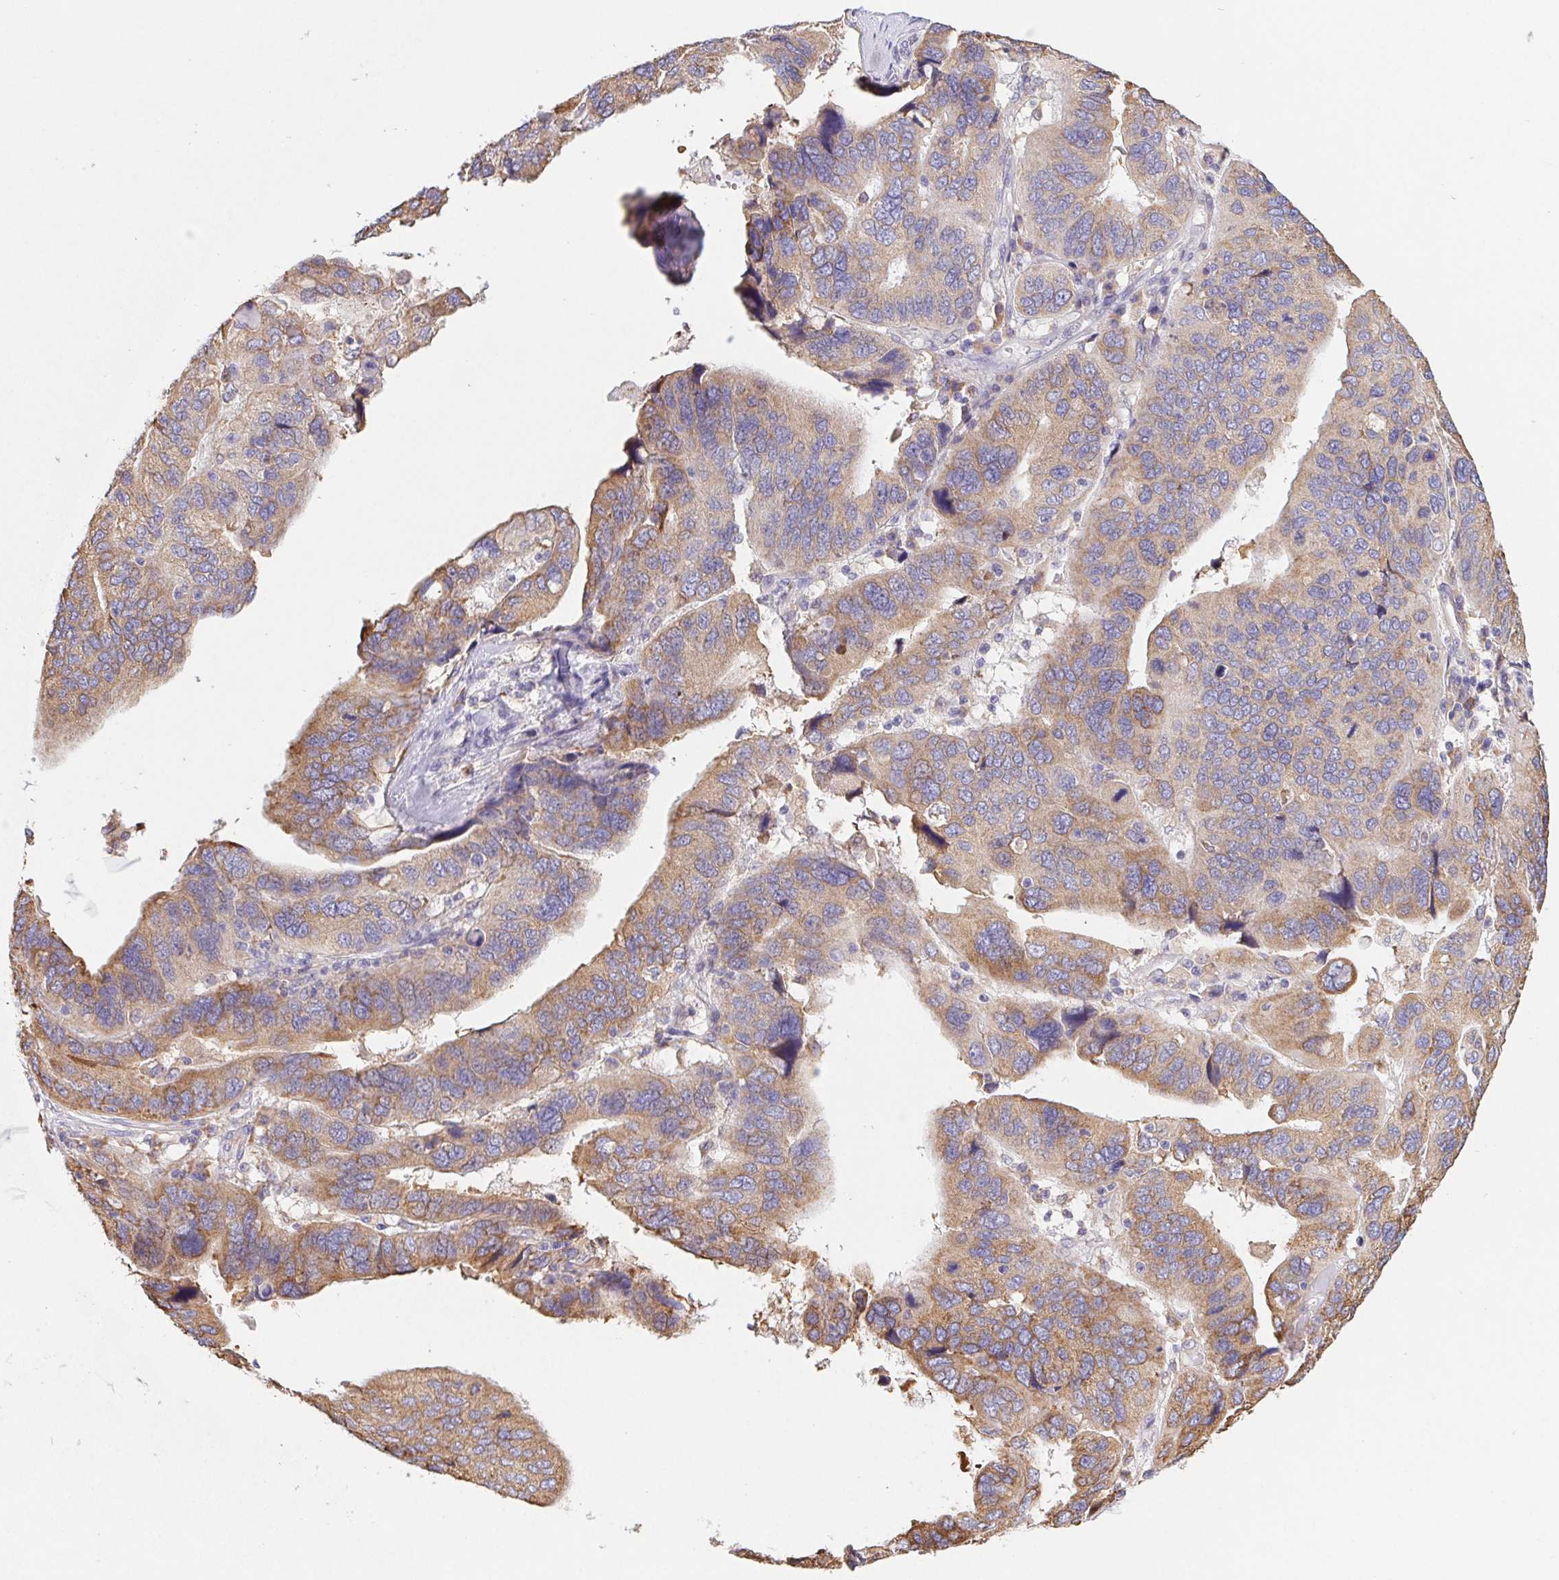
{"staining": {"intensity": "moderate", "quantity": ">75%", "location": "cytoplasmic/membranous"}, "tissue": "ovarian cancer", "cell_type": "Tumor cells", "image_type": "cancer", "snomed": [{"axis": "morphology", "description": "Cystadenocarcinoma, serous, NOS"}, {"axis": "topography", "description": "Ovary"}], "caption": "Immunohistochemistry (IHC) of serous cystadenocarcinoma (ovarian) exhibits medium levels of moderate cytoplasmic/membranous staining in approximately >75% of tumor cells.", "gene": "ADAM8", "patient": {"sex": "female", "age": 79}}